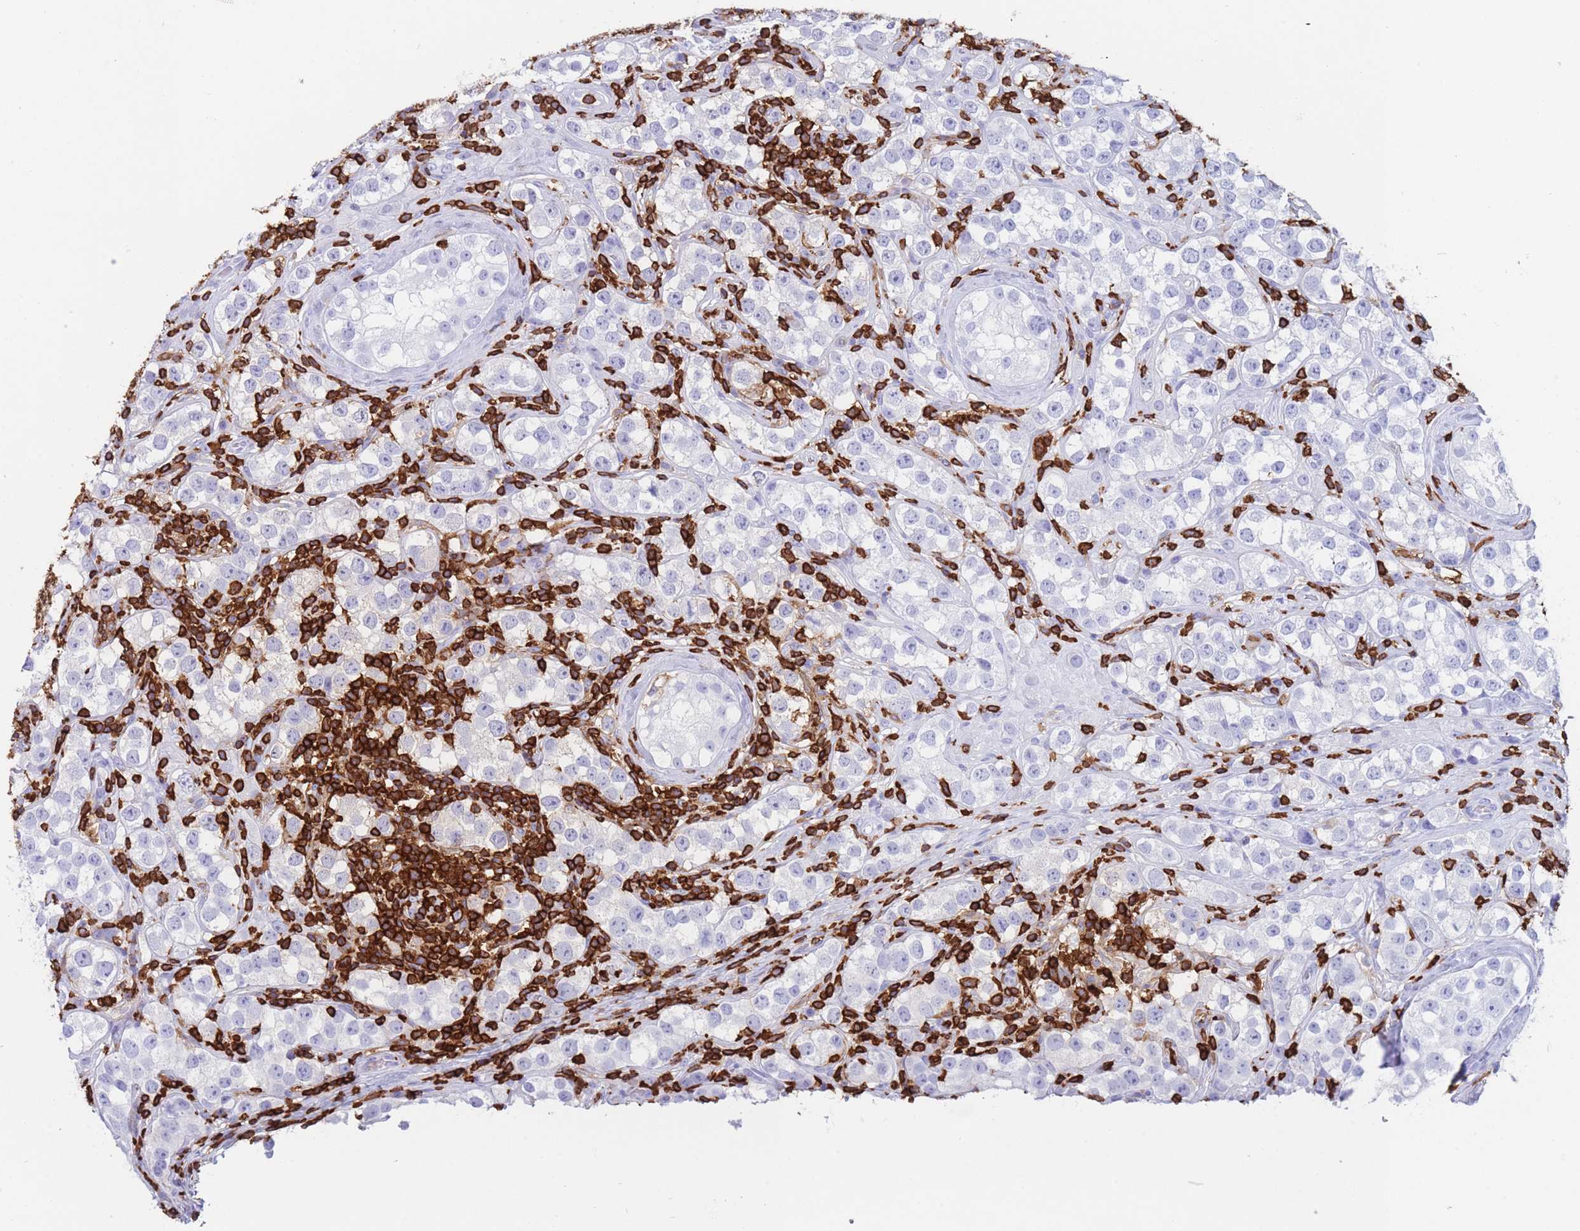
{"staining": {"intensity": "negative", "quantity": "none", "location": "none"}, "tissue": "testis cancer", "cell_type": "Tumor cells", "image_type": "cancer", "snomed": [{"axis": "morphology", "description": "Seminoma, NOS"}, {"axis": "topography", "description": "Testis"}], "caption": "Tumor cells are negative for brown protein staining in seminoma (testis).", "gene": "CORO1A", "patient": {"sex": "male", "age": 28}}